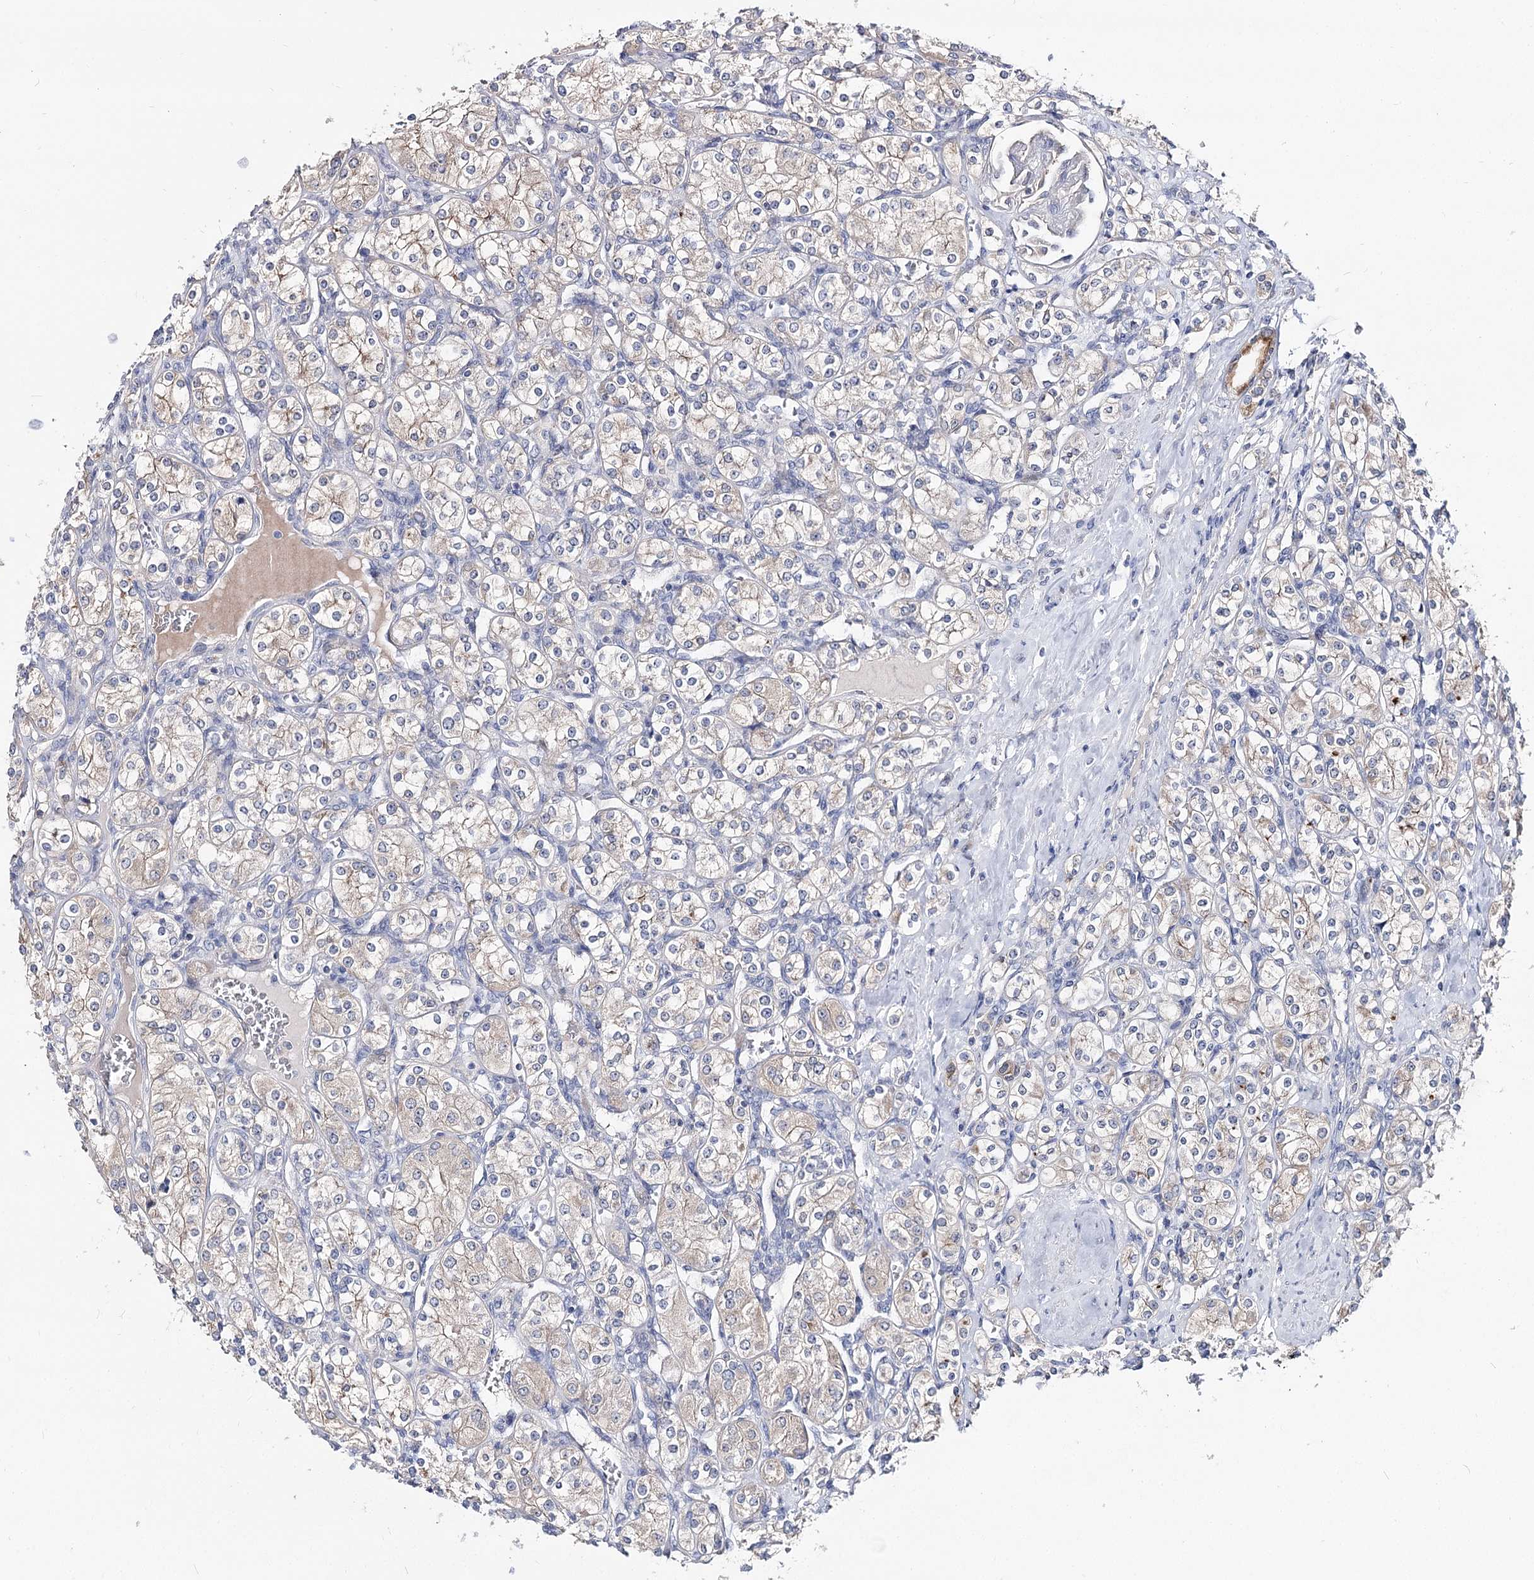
{"staining": {"intensity": "weak", "quantity": "<25%", "location": "cytoplasmic/membranous"}, "tissue": "renal cancer", "cell_type": "Tumor cells", "image_type": "cancer", "snomed": [{"axis": "morphology", "description": "Adenocarcinoma, NOS"}, {"axis": "topography", "description": "Kidney"}], "caption": "Tumor cells are negative for brown protein staining in renal adenocarcinoma.", "gene": "UGP2", "patient": {"sex": "male", "age": 77}}